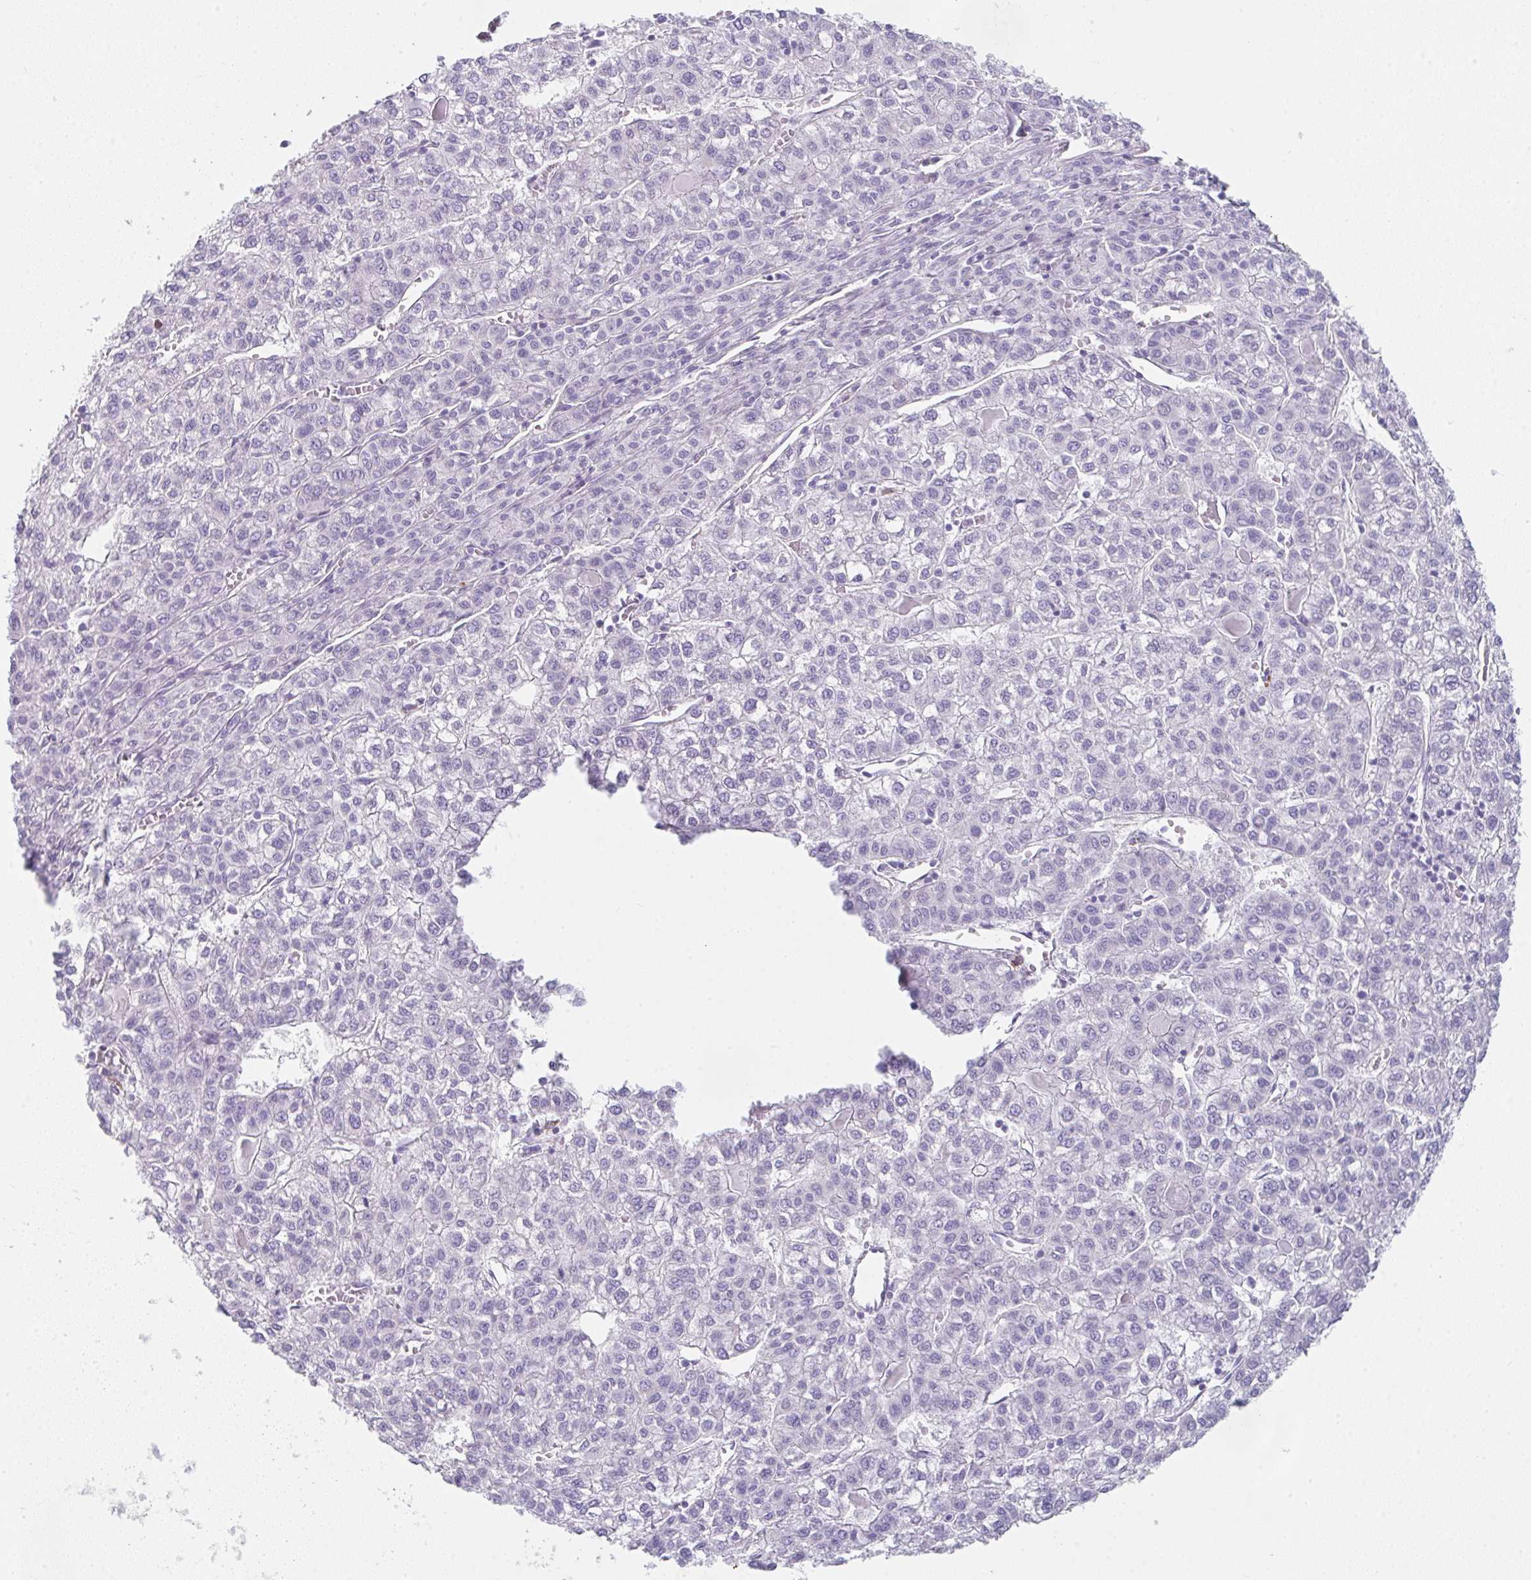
{"staining": {"intensity": "negative", "quantity": "none", "location": "none"}, "tissue": "liver cancer", "cell_type": "Tumor cells", "image_type": "cancer", "snomed": [{"axis": "morphology", "description": "Carcinoma, Hepatocellular, NOS"}, {"axis": "topography", "description": "Liver"}], "caption": "This is a image of IHC staining of liver cancer, which shows no staining in tumor cells.", "gene": "DBN1", "patient": {"sex": "female", "age": 43}}